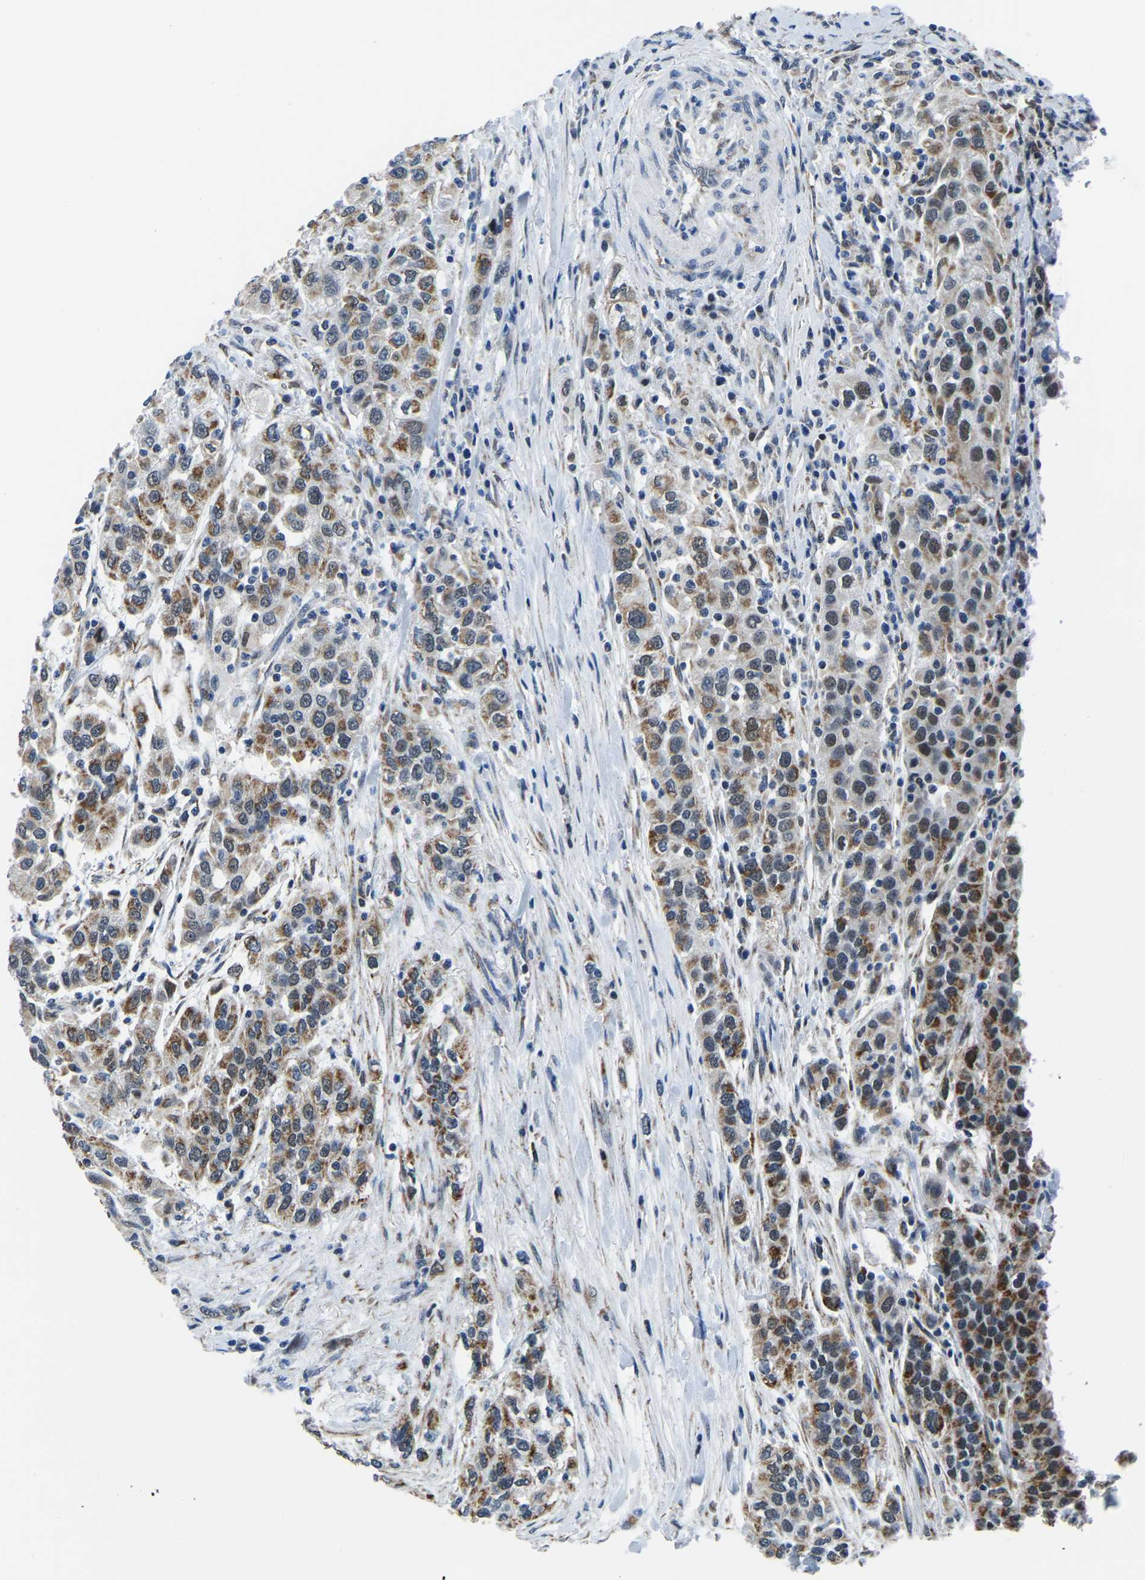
{"staining": {"intensity": "moderate", "quantity": ">75%", "location": "cytoplasmic/membranous,nuclear"}, "tissue": "urothelial cancer", "cell_type": "Tumor cells", "image_type": "cancer", "snomed": [{"axis": "morphology", "description": "Urothelial carcinoma, High grade"}, {"axis": "topography", "description": "Urinary bladder"}], "caption": "Brown immunohistochemical staining in human urothelial cancer displays moderate cytoplasmic/membranous and nuclear expression in approximately >75% of tumor cells.", "gene": "BNIP3L", "patient": {"sex": "female", "age": 80}}